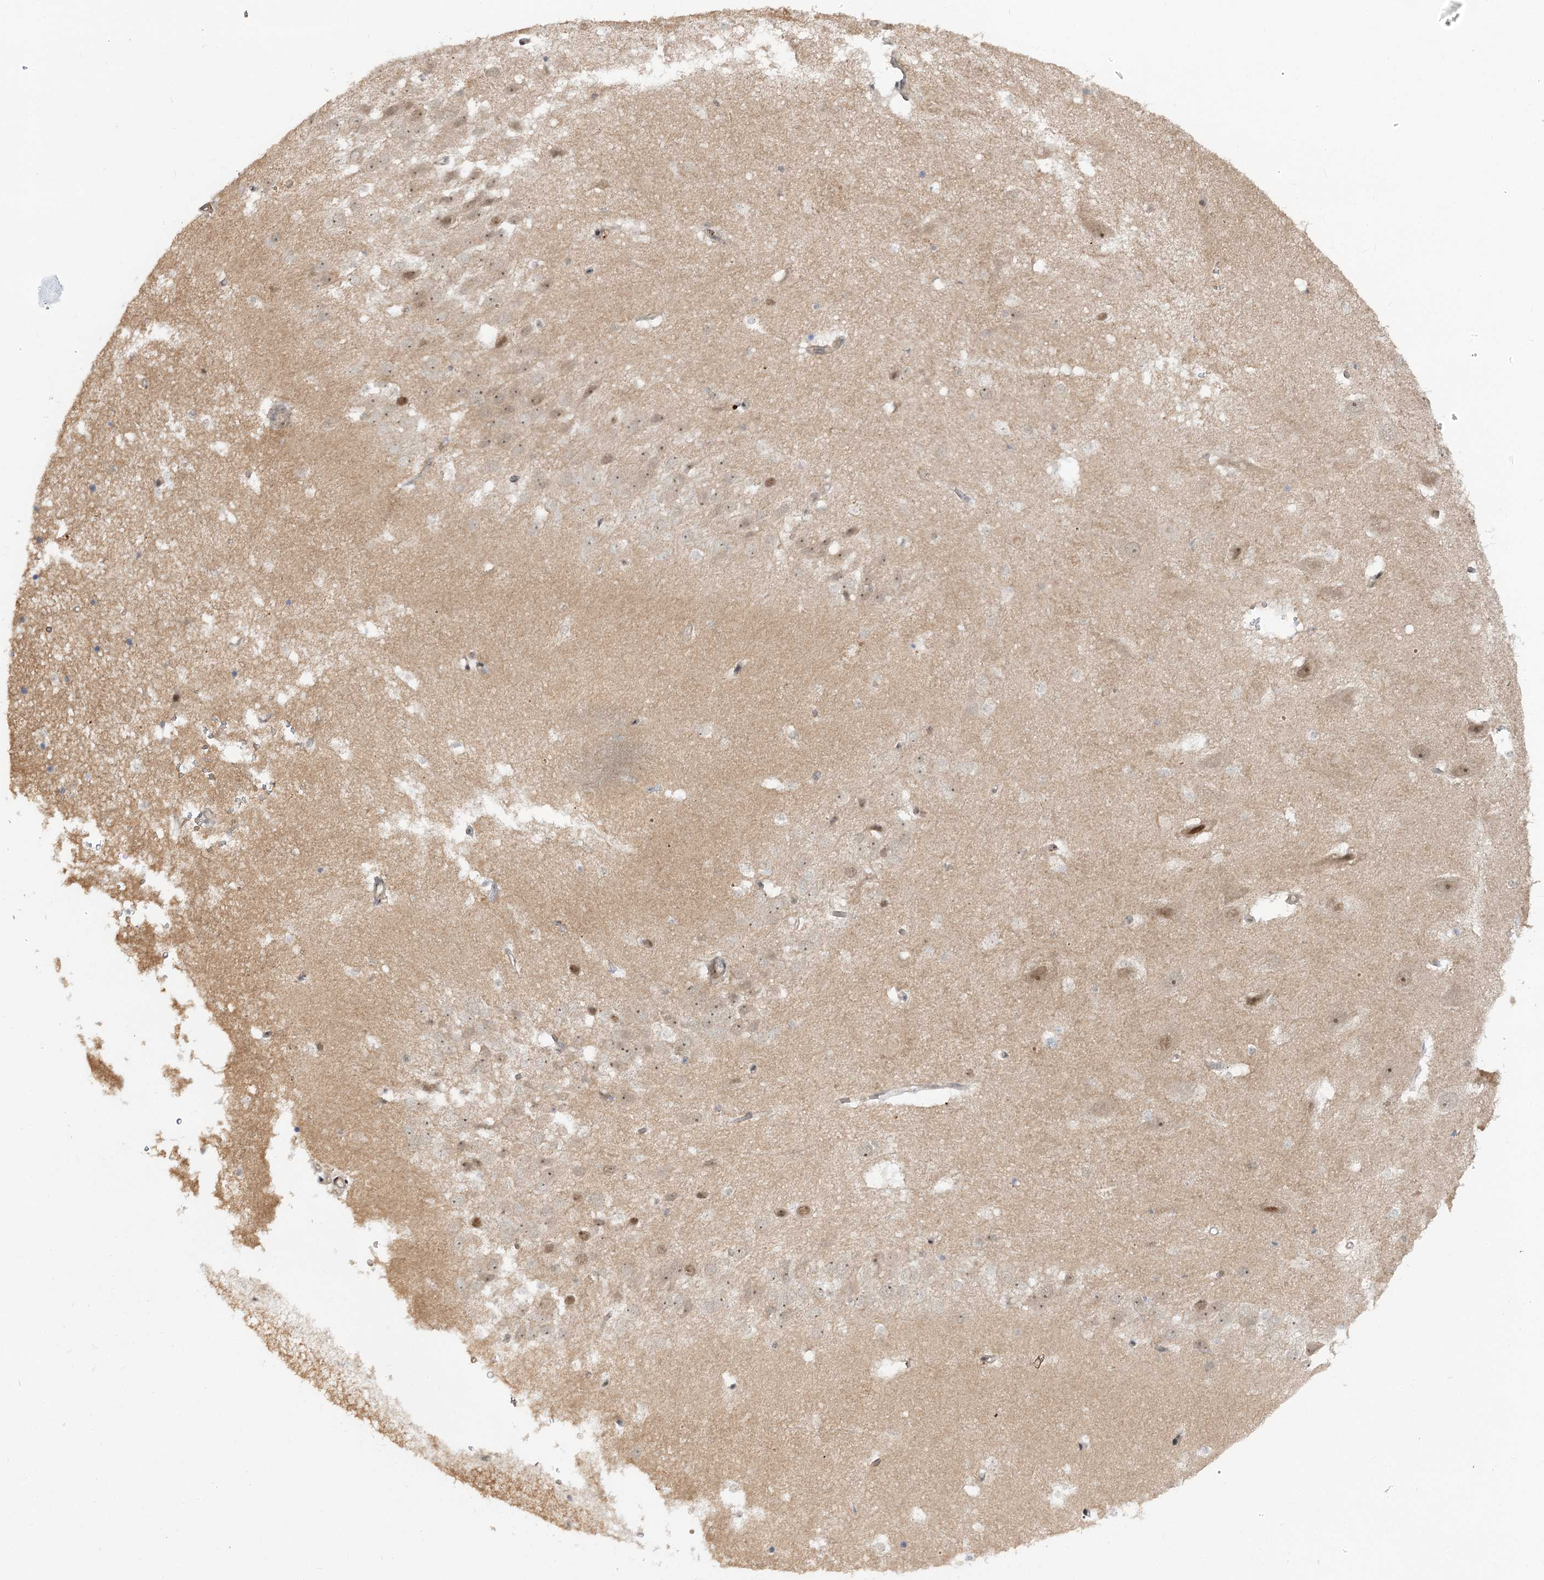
{"staining": {"intensity": "weak", "quantity": "<25%", "location": "nuclear"}, "tissue": "hippocampus", "cell_type": "Glial cells", "image_type": "normal", "snomed": [{"axis": "morphology", "description": "Normal tissue, NOS"}, {"axis": "topography", "description": "Hippocampus"}], "caption": "An IHC histopathology image of normal hippocampus is shown. There is no staining in glial cells of hippocampus. (DAB (3,3'-diaminobenzidine) immunohistochemistry (IHC), high magnification).", "gene": "HELQ", "patient": {"sex": "female", "age": 52}}